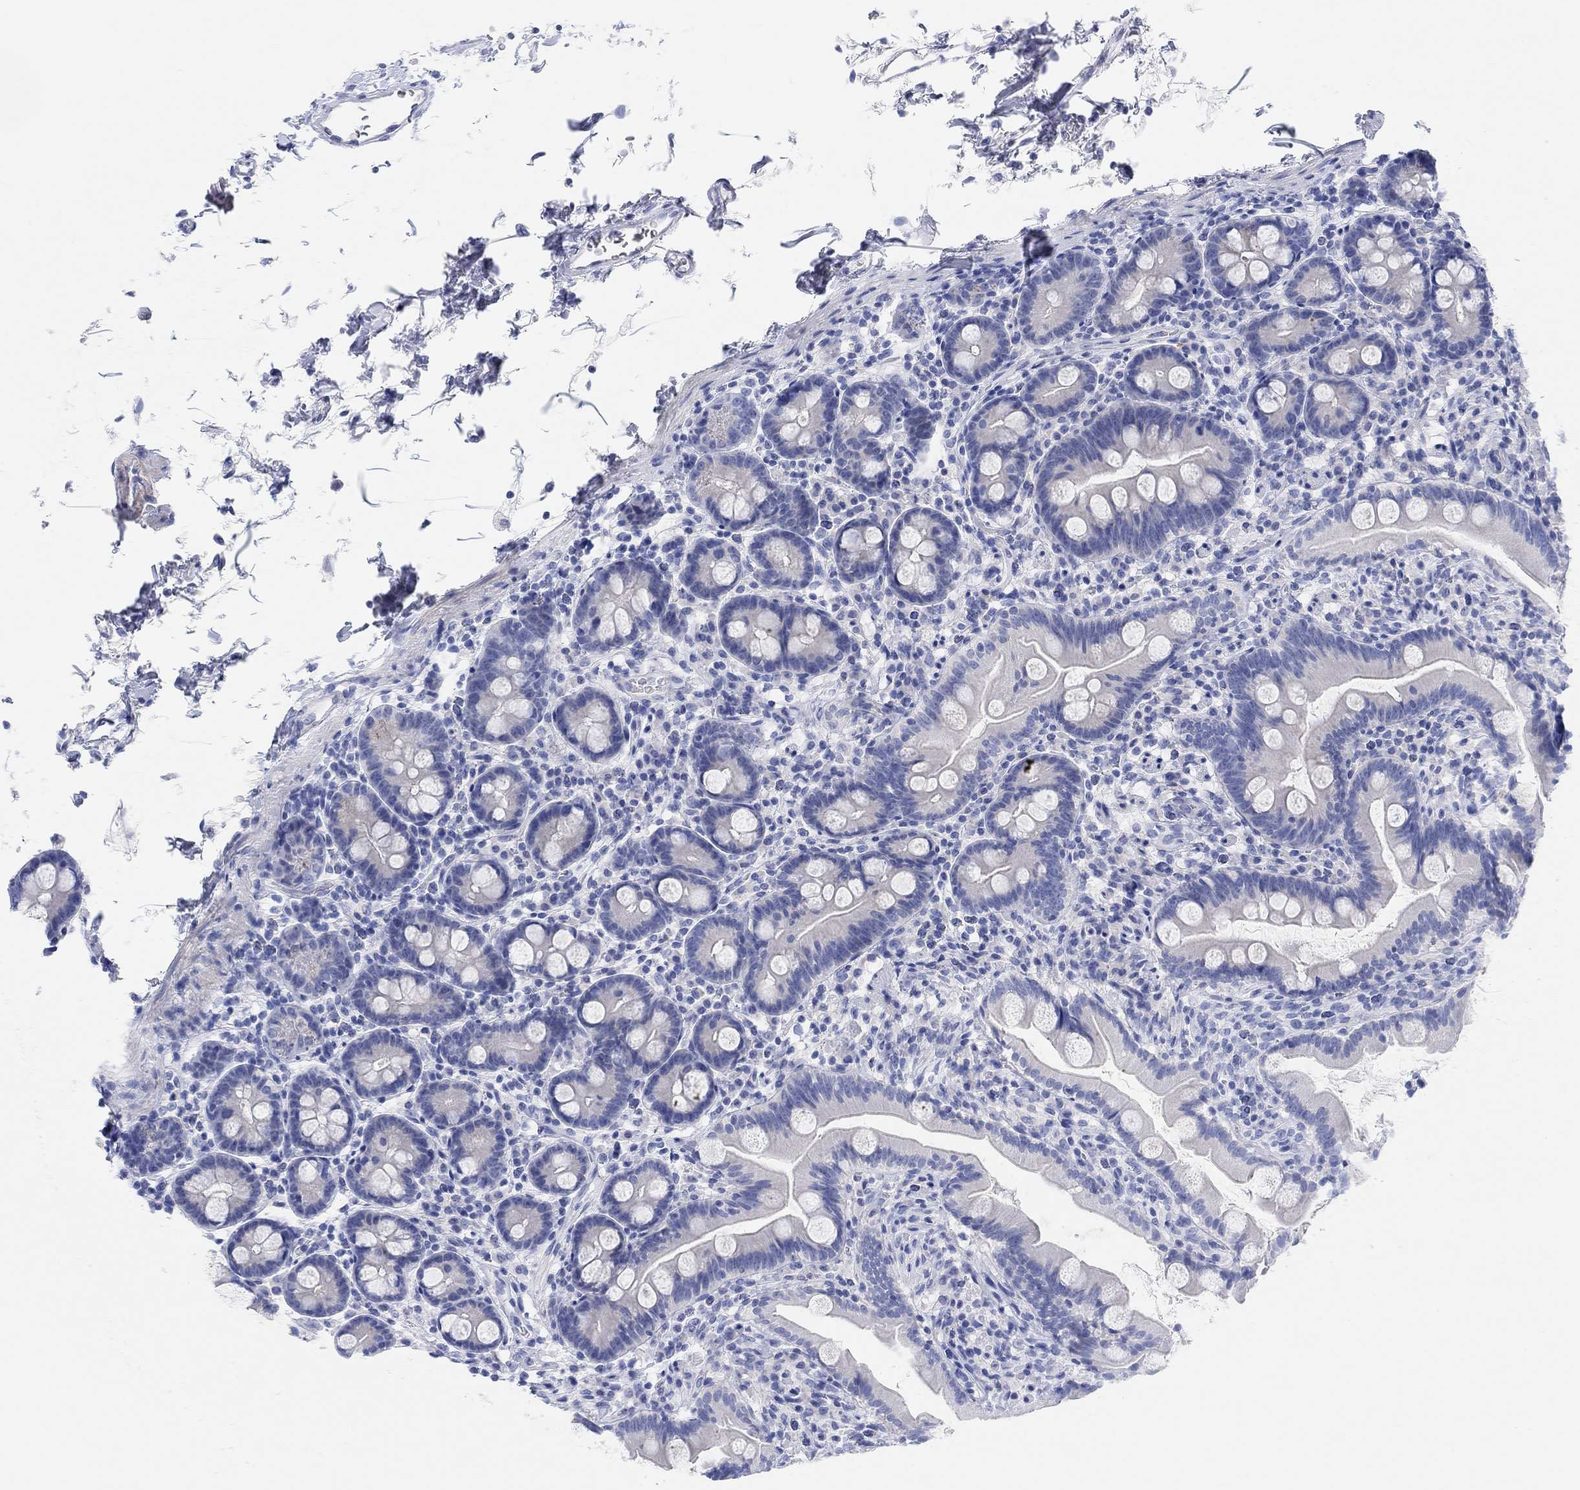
{"staining": {"intensity": "negative", "quantity": "none", "location": "none"}, "tissue": "small intestine", "cell_type": "Glandular cells", "image_type": "normal", "snomed": [{"axis": "morphology", "description": "Normal tissue, NOS"}, {"axis": "topography", "description": "Small intestine"}], "caption": "High magnification brightfield microscopy of unremarkable small intestine stained with DAB (brown) and counterstained with hematoxylin (blue): glandular cells show no significant staining. Brightfield microscopy of IHC stained with DAB (brown) and hematoxylin (blue), captured at high magnification.", "gene": "XIRP2", "patient": {"sex": "female", "age": 44}}